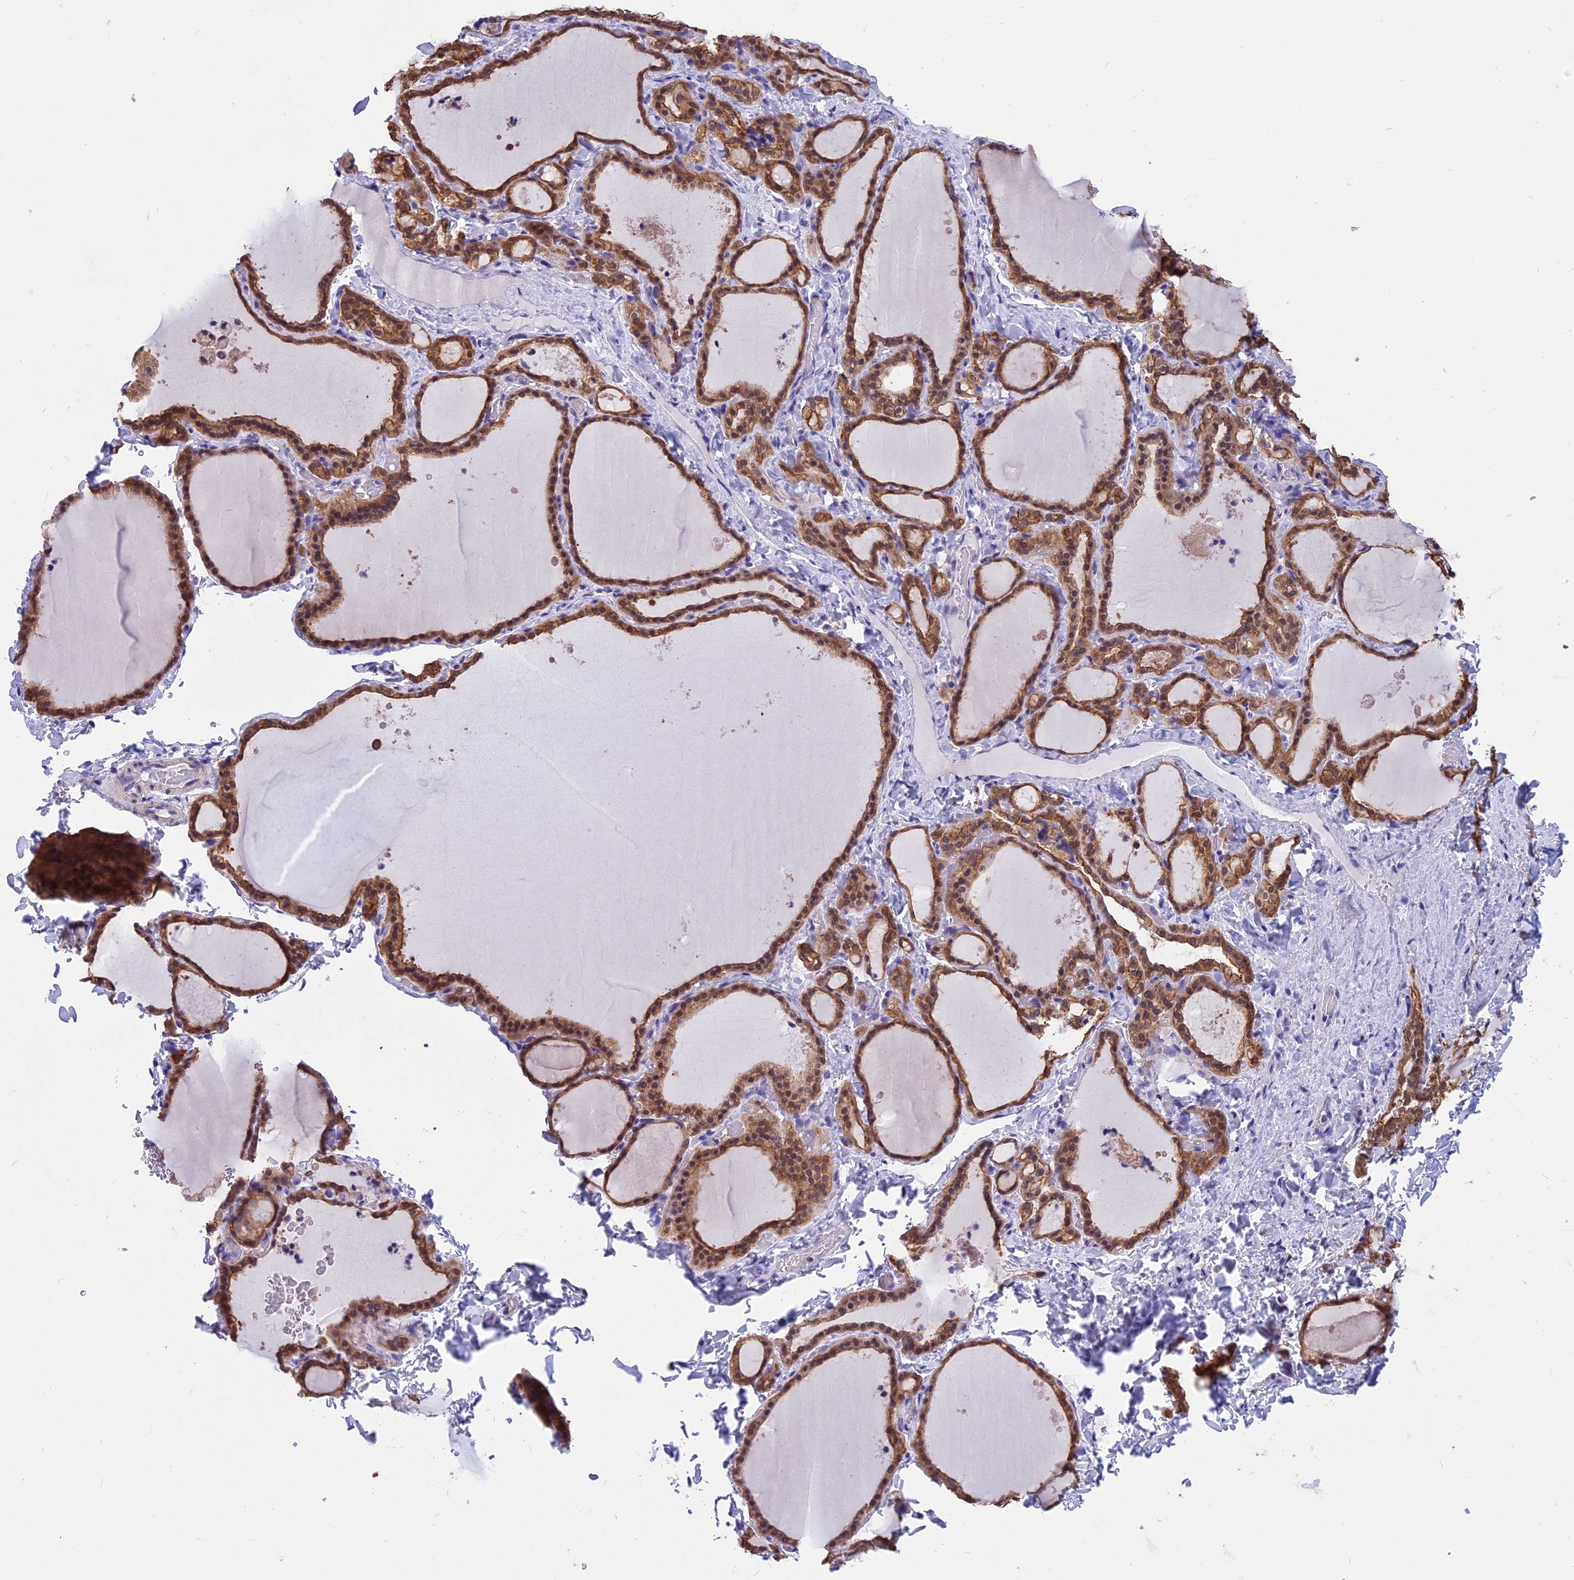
{"staining": {"intensity": "strong", "quantity": ">75%", "location": "cytoplasmic/membranous,nuclear"}, "tissue": "thyroid gland", "cell_type": "Glandular cells", "image_type": "normal", "snomed": [{"axis": "morphology", "description": "Normal tissue, NOS"}, {"axis": "topography", "description": "Thyroid gland"}], "caption": "This is an image of IHC staining of unremarkable thyroid gland, which shows strong staining in the cytoplasmic/membranous,nuclear of glandular cells.", "gene": "STUB1", "patient": {"sex": "female", "age": 22}}